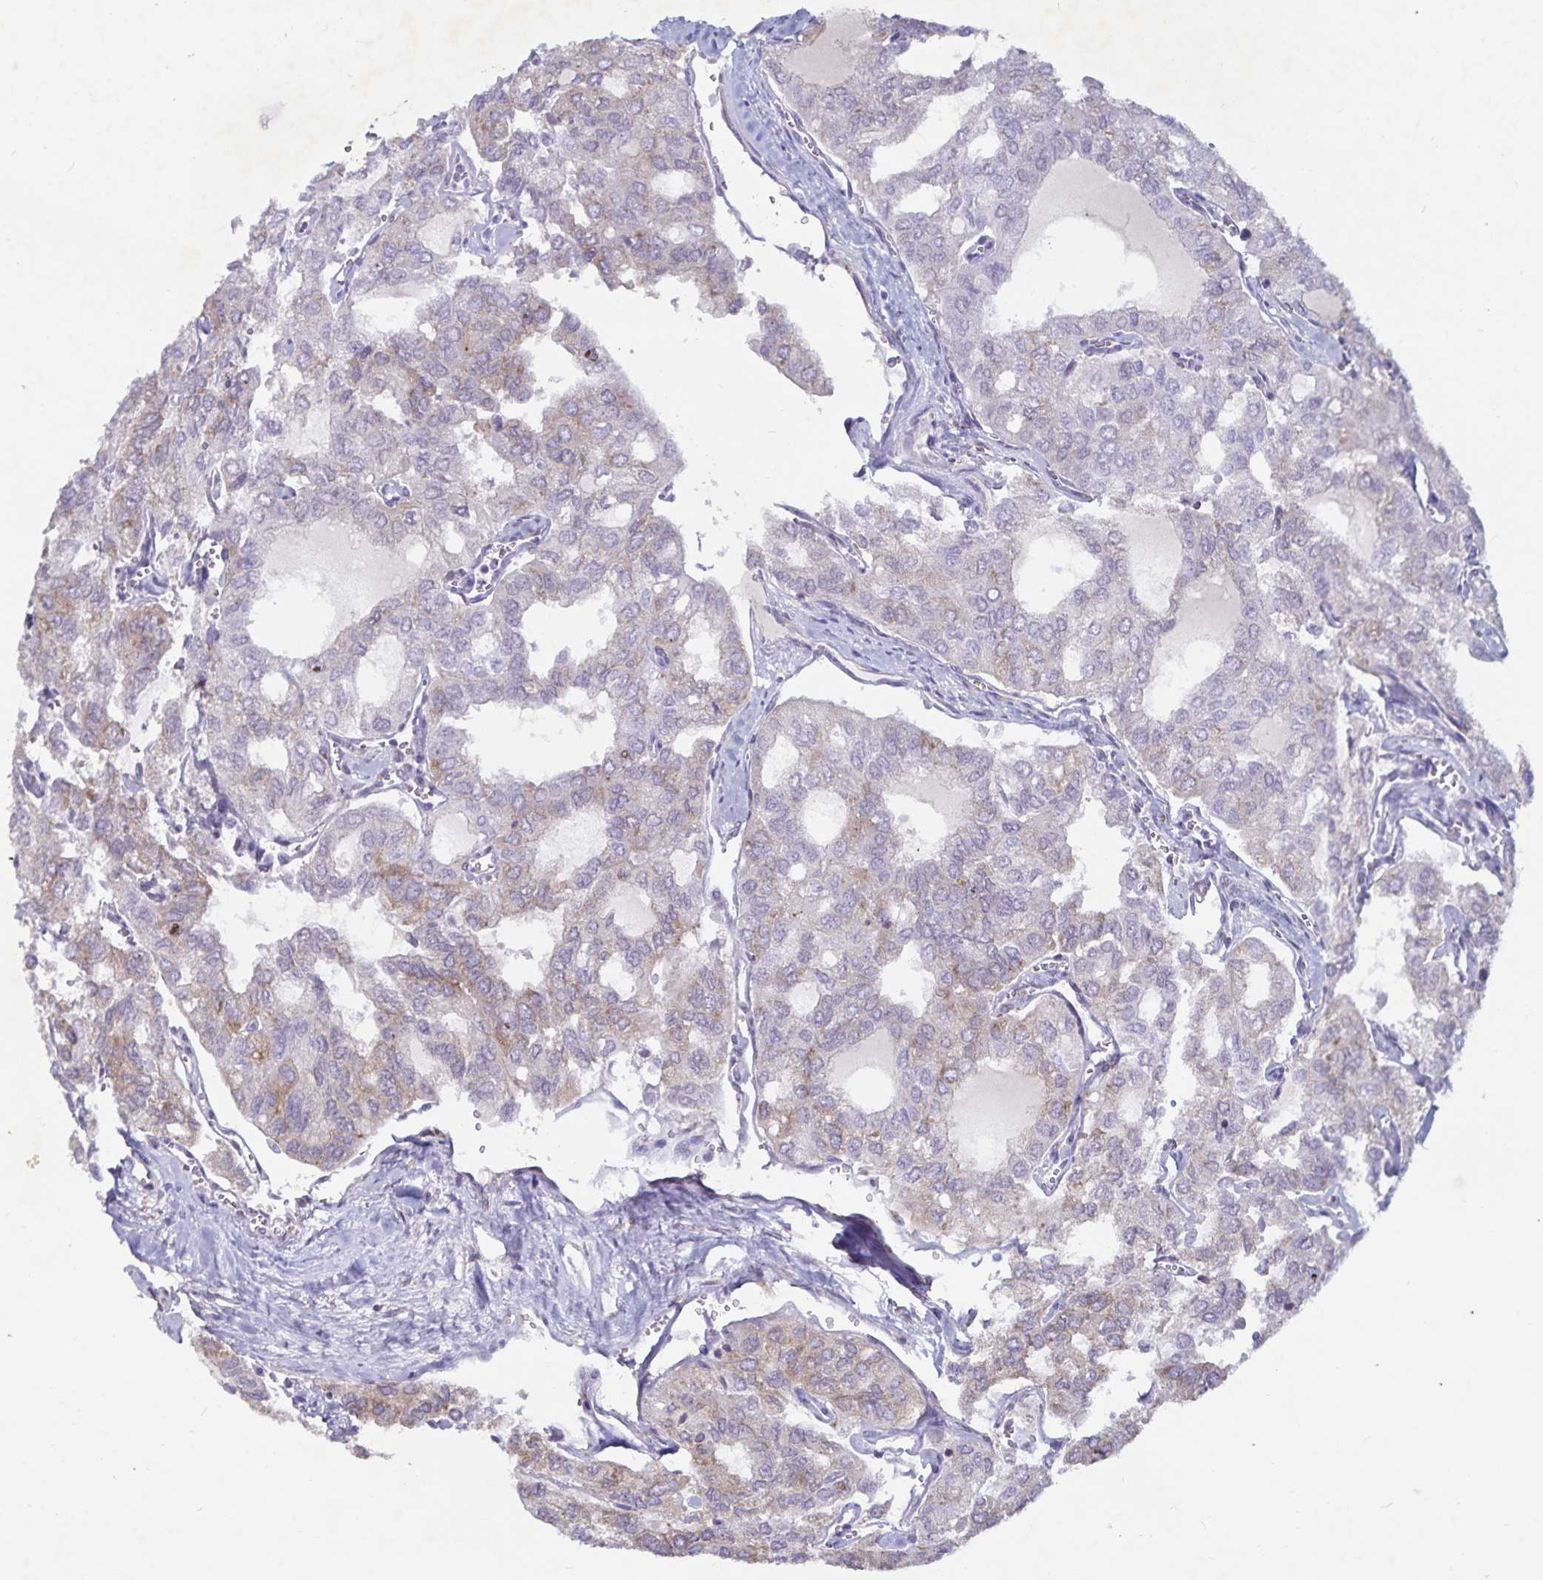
{"staining": {"intensity": "moderate", "quantity": "25%-75%", "location": "cytoplasmic/membranous"}, "tissue": "thyroid cancer", "cell_type": "Tumor cells", "image_type": "cancer", "snomed": [{"axis": "morphology", "description": "Follicular adenoma carcinoma, NOS"}, {"axis": "topography", "description": "Thyroid gland"}], "caption": "DAB (3,3'-diaminobenzidine) immunohistochemical staining of human thyroid cancer displays moderate cytoplasmic/membranous protein staining in about 25%-75% of tumor cells. Using DAB (brown) and hematoxylin (blue) stains, captured at high magnification using brightfield microscopy.", "gene": "FAM120A", "patient": {"sex": "male", "age": 75}}